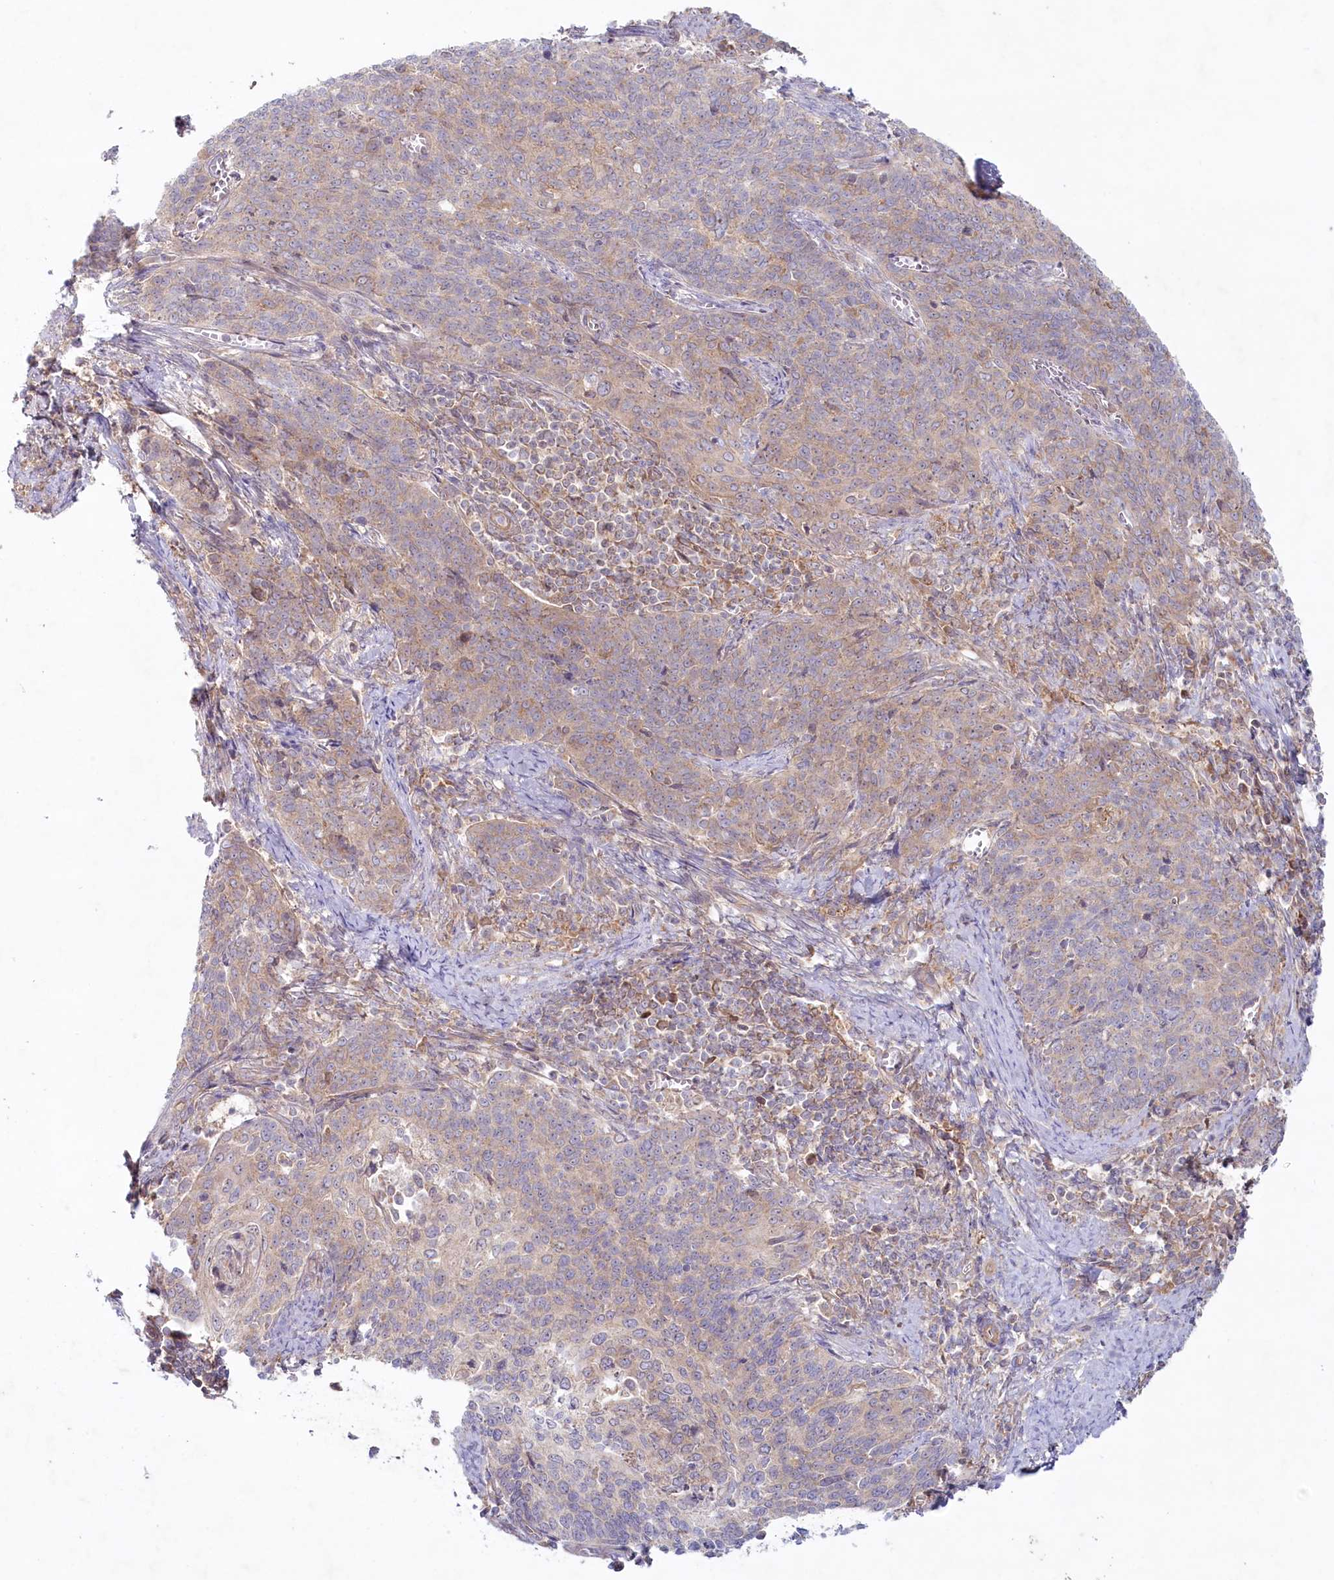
{"staining": {"intensity": "weak", "quantity": "25%-75%", "location": "cytoplasmic/membranous"}, "tissue": "cervical cancer", "cell_type": "Tumor cells", "image_type": "cancer", "snomed": [{"axis": "morphology", "description": "Squamous cell carcinoma, NOS"}, {"axis": "topography", "description": "Cervix"}], "caption": "Human cervical squamous cell carcinoma stained for a protein (brown) demonstrates weak cytoplasmic/membranous positive expression in about 25%-75% of tumor cells.", "gene": "TNIP1", "patient": {"sex": "female", "age": 39}}